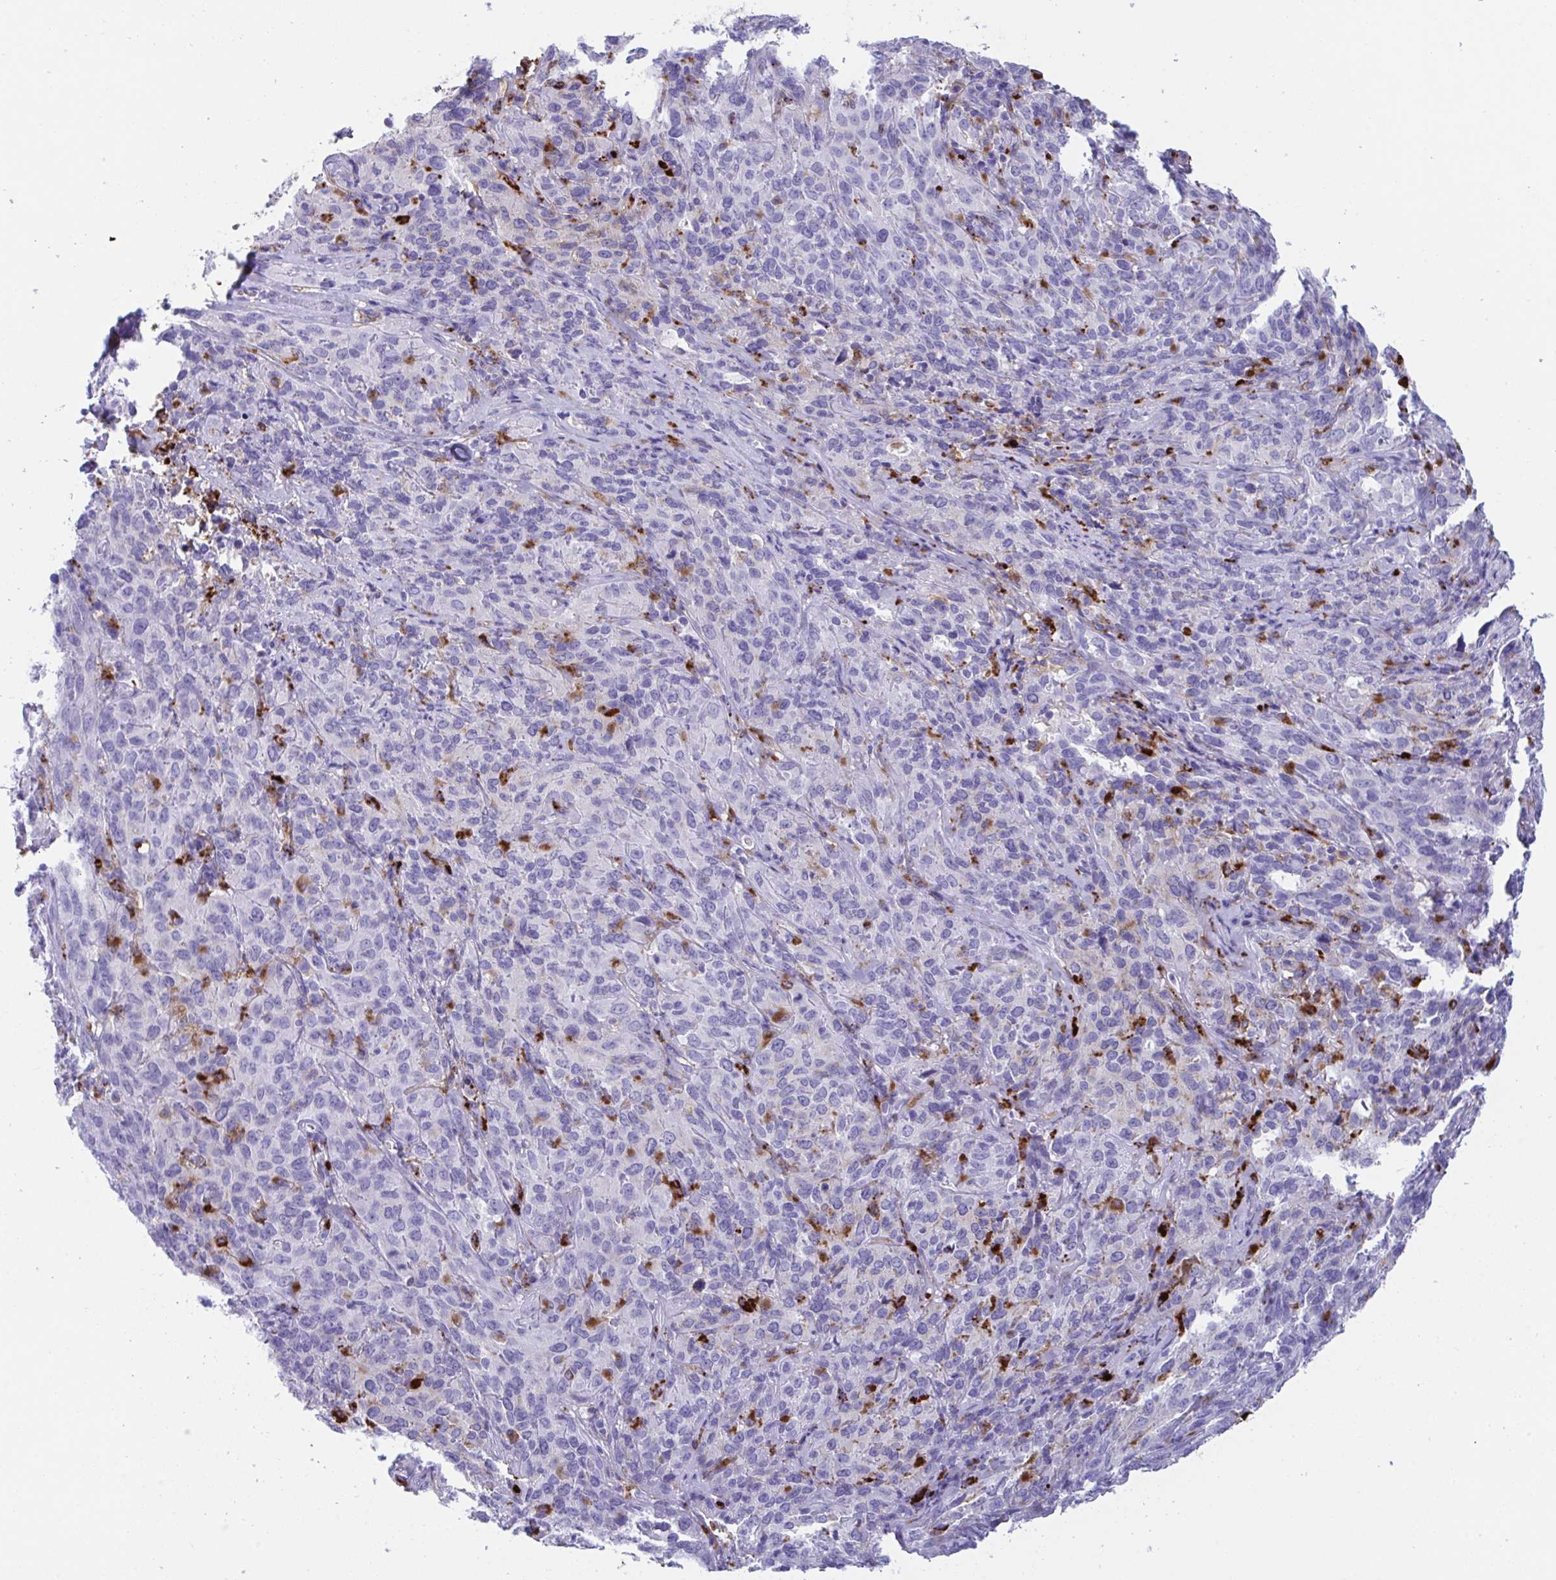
{"staining": {"intensity": "negative", "quantity": "none", "location": "none"}, "tissue": "cervical cancer", "cell_type": "Tumor cells", "image_type": "cancer", "snomed": [{"axis": "morphology", "description": "Squamous cell carcinoma, NOS"}, {"axis": "topography", "description": "Cervix"}], "caption": "The micrograph shows no staining of tumor cells in cervical cancer.", "gene": "CPVL", "patient": {"sex": "female", "age": 51}}